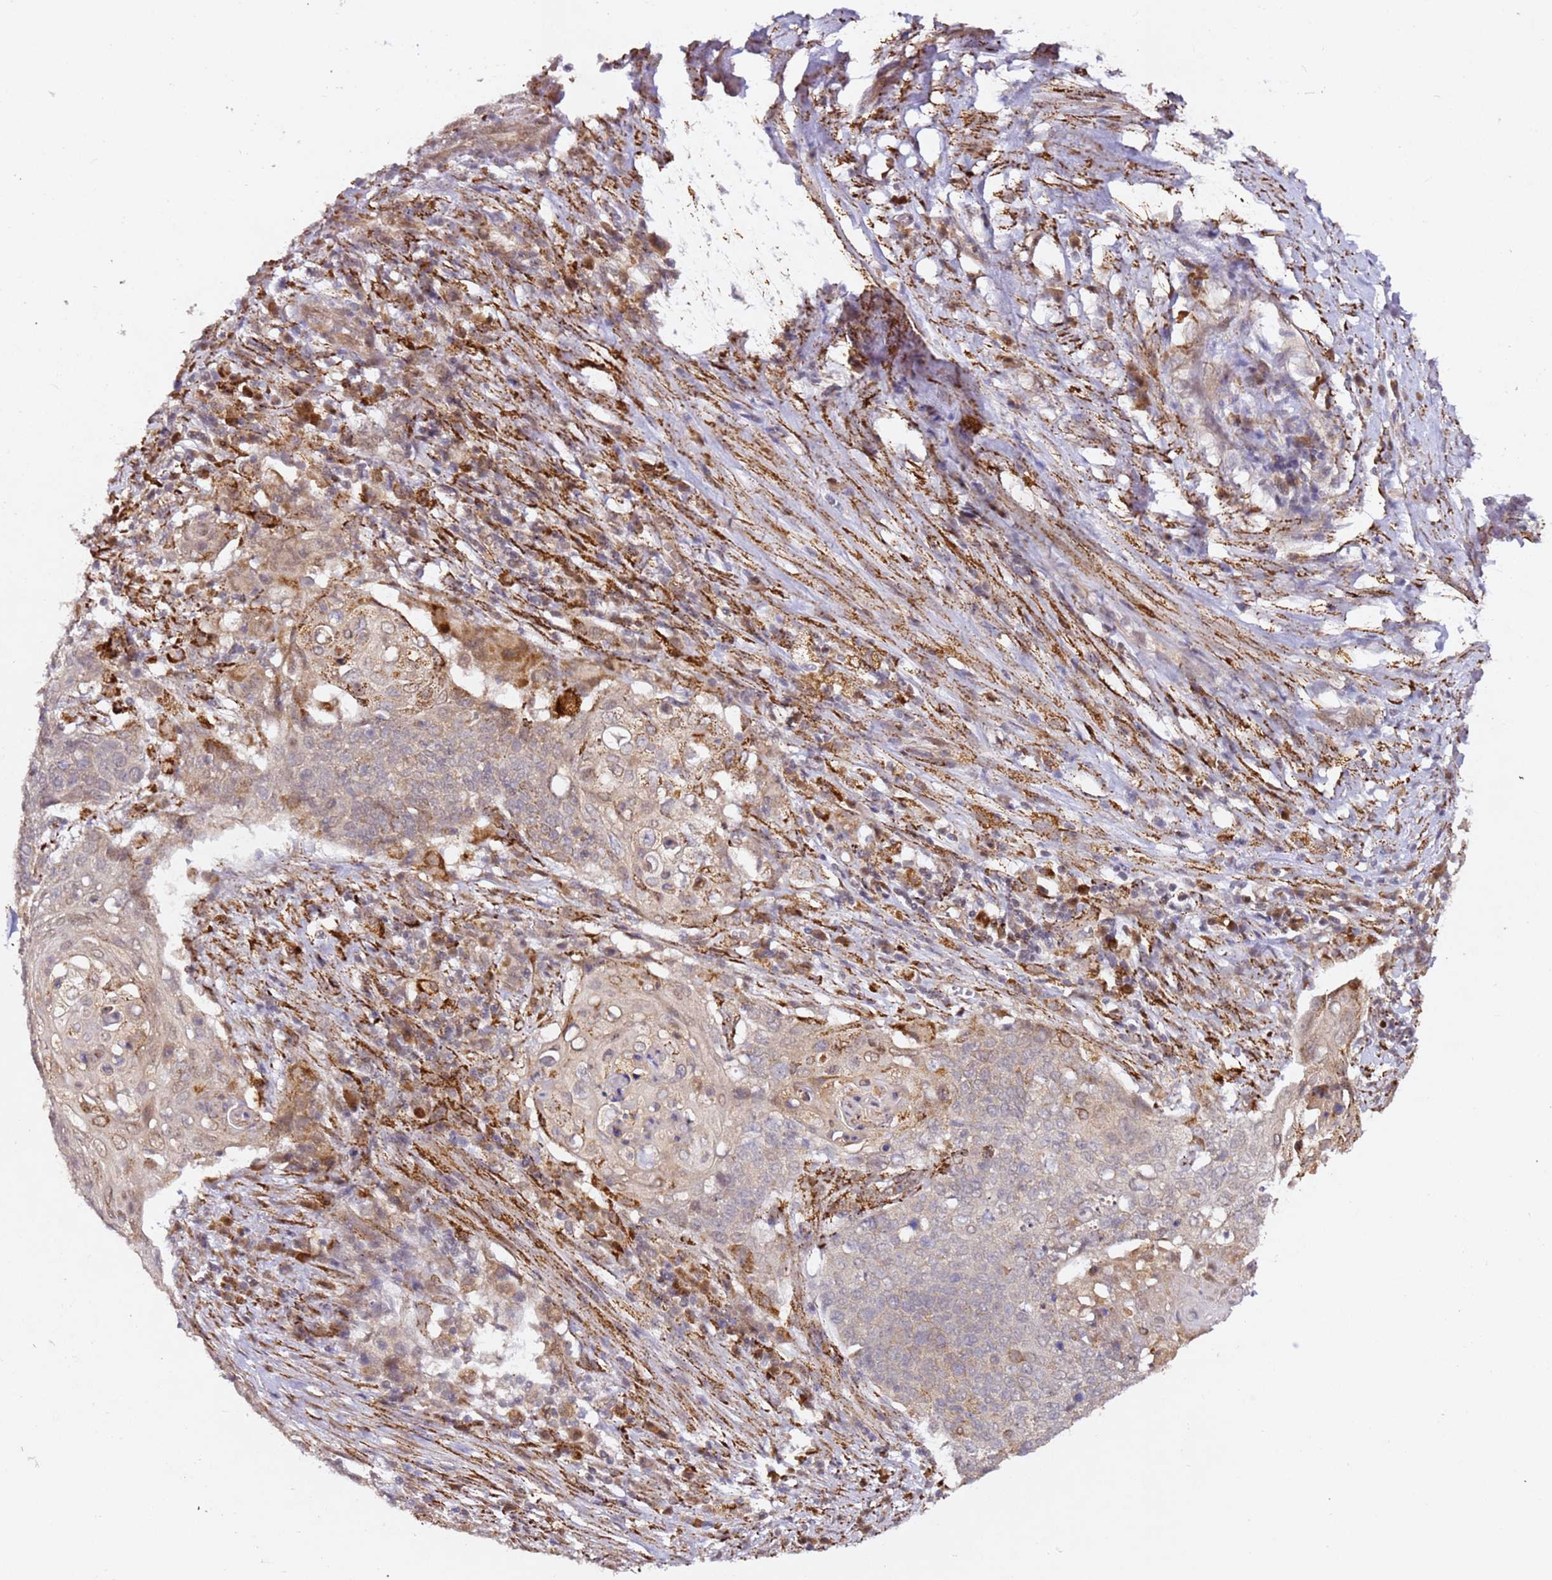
{"staining": {"intensity": "weak", "quantity": "<25%", "location": "cytoplasmic/membranous"}, "tissue": "cervical cancer", "cell_type": "Tumor cells", "image_type": "cancer", "snomed": [{"axis": "morphology", "description": "Squamous cell carcinoma, NOS"}, {"axis": "topography", "description": "Cervix"}], "caption": "Photomicrograph shows no significant protein staining in tumor cells of squamous cell carcinoma (cervical). (DAB (3,3'-diaminobenzidine) immunohistochemistry (IHC) with hematoxylin counter stain).", "gene": "ALG11", "patient": {"sex": "female", "age": 39}}